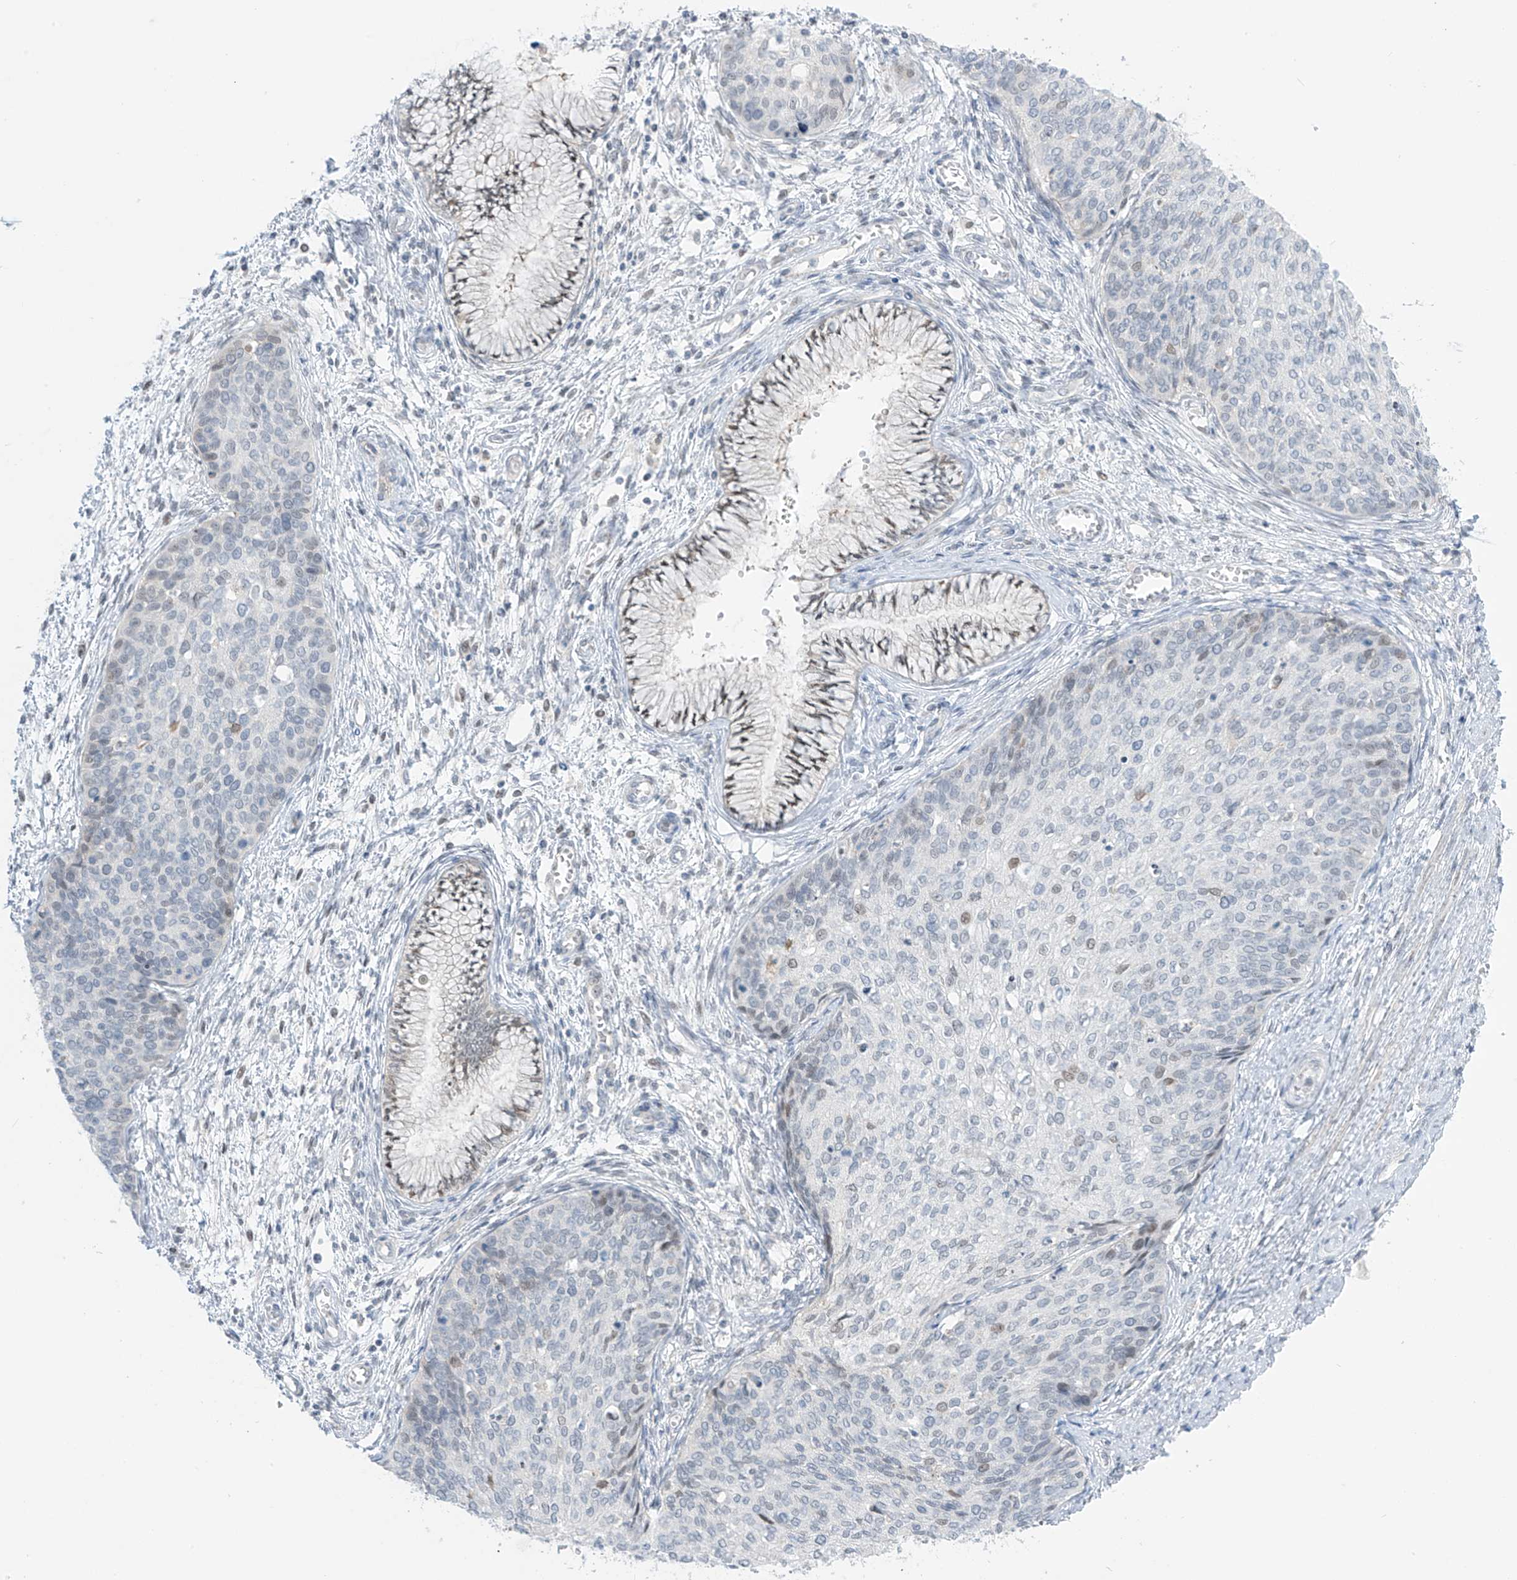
{"staining": {"intensity": "negative", "quantity": "none", "location": "none"}, "tissue": "cervical cancer", "cell_type": "Tumor cells", "image_type": "cancer", "snomed": [{"axis": "morphology", "description": "Squamous cell carcinoma, NOS"}, {"axis": "topography", "description": "Cervix"}], "caption": "DAB (3,3'-diaminobenzidine) immunohistochemical staining of cervical squamous cell carcinoma displays no significant staining in tumor cells. The staining was performed using DAB (3,3'-diaminobenzidine) to visualize the protein expression in brown, while the nuclei were stained in blue with hematoxylin (Magnification: 20x).", "gene": "ASPRV1", "patient": {"sex": "female", "age": 37}}